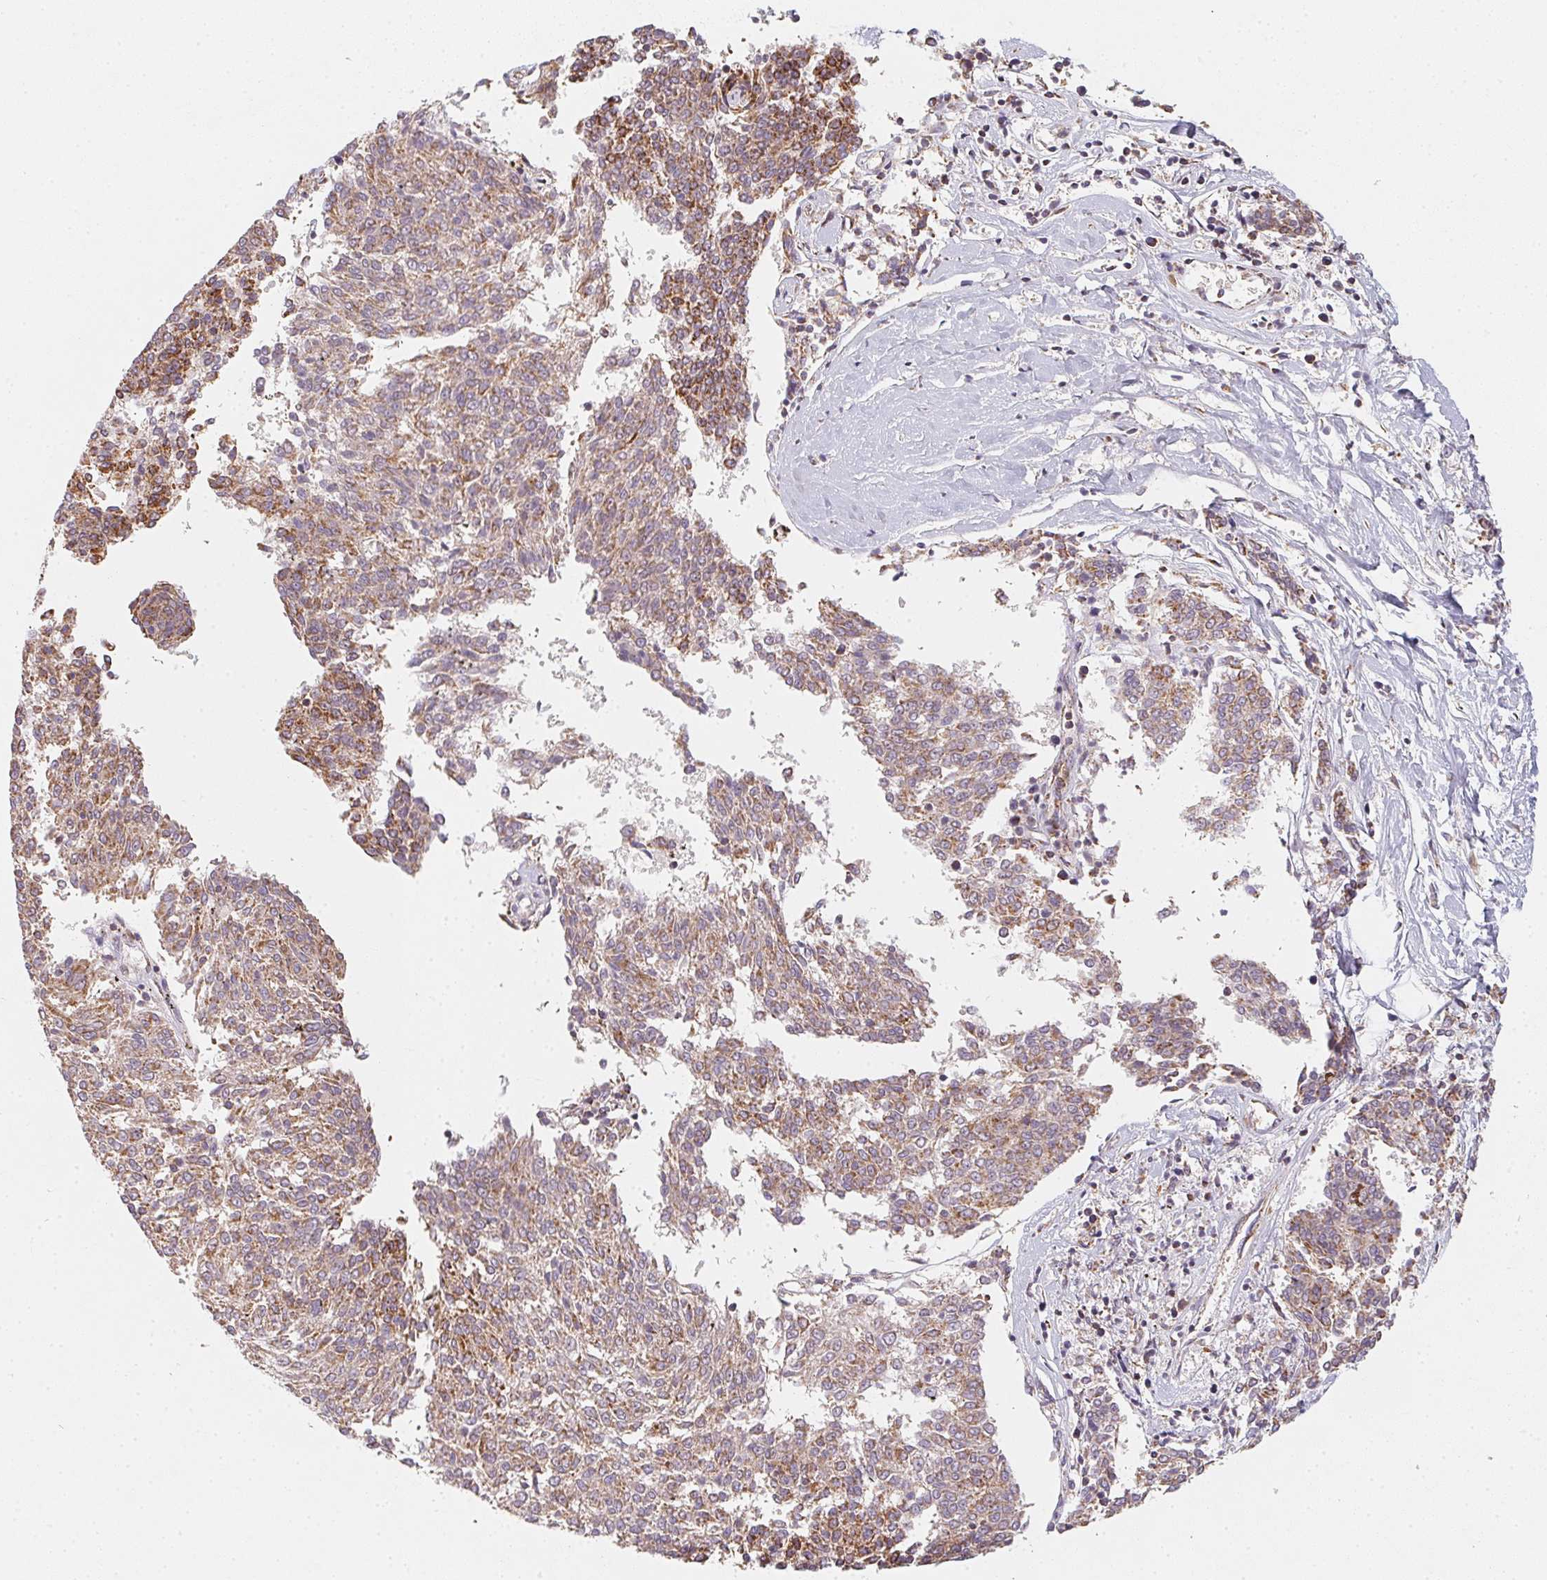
{"staining": {"intensity": "moderate", "quantity": "25%-75%", "location": "cytoplasmic/membranous"}, "tissue": "melanoma", "cell_type": "Tumor cells", "image_type": "cancer", "snomed": [{"axis": "morphology", "description": "Malignant melanoma, NOS"}, {"axis": "topography", "description": "Skin"}], "caption": "Immunohistochemical staining of human melanoma displays medium levels of moderate cytoplasmic/membranous positivity in approximately 25%-75% of tumor cells.", "gene": "NDUFS6", "patient": {"sex": "female", "age": 72}}